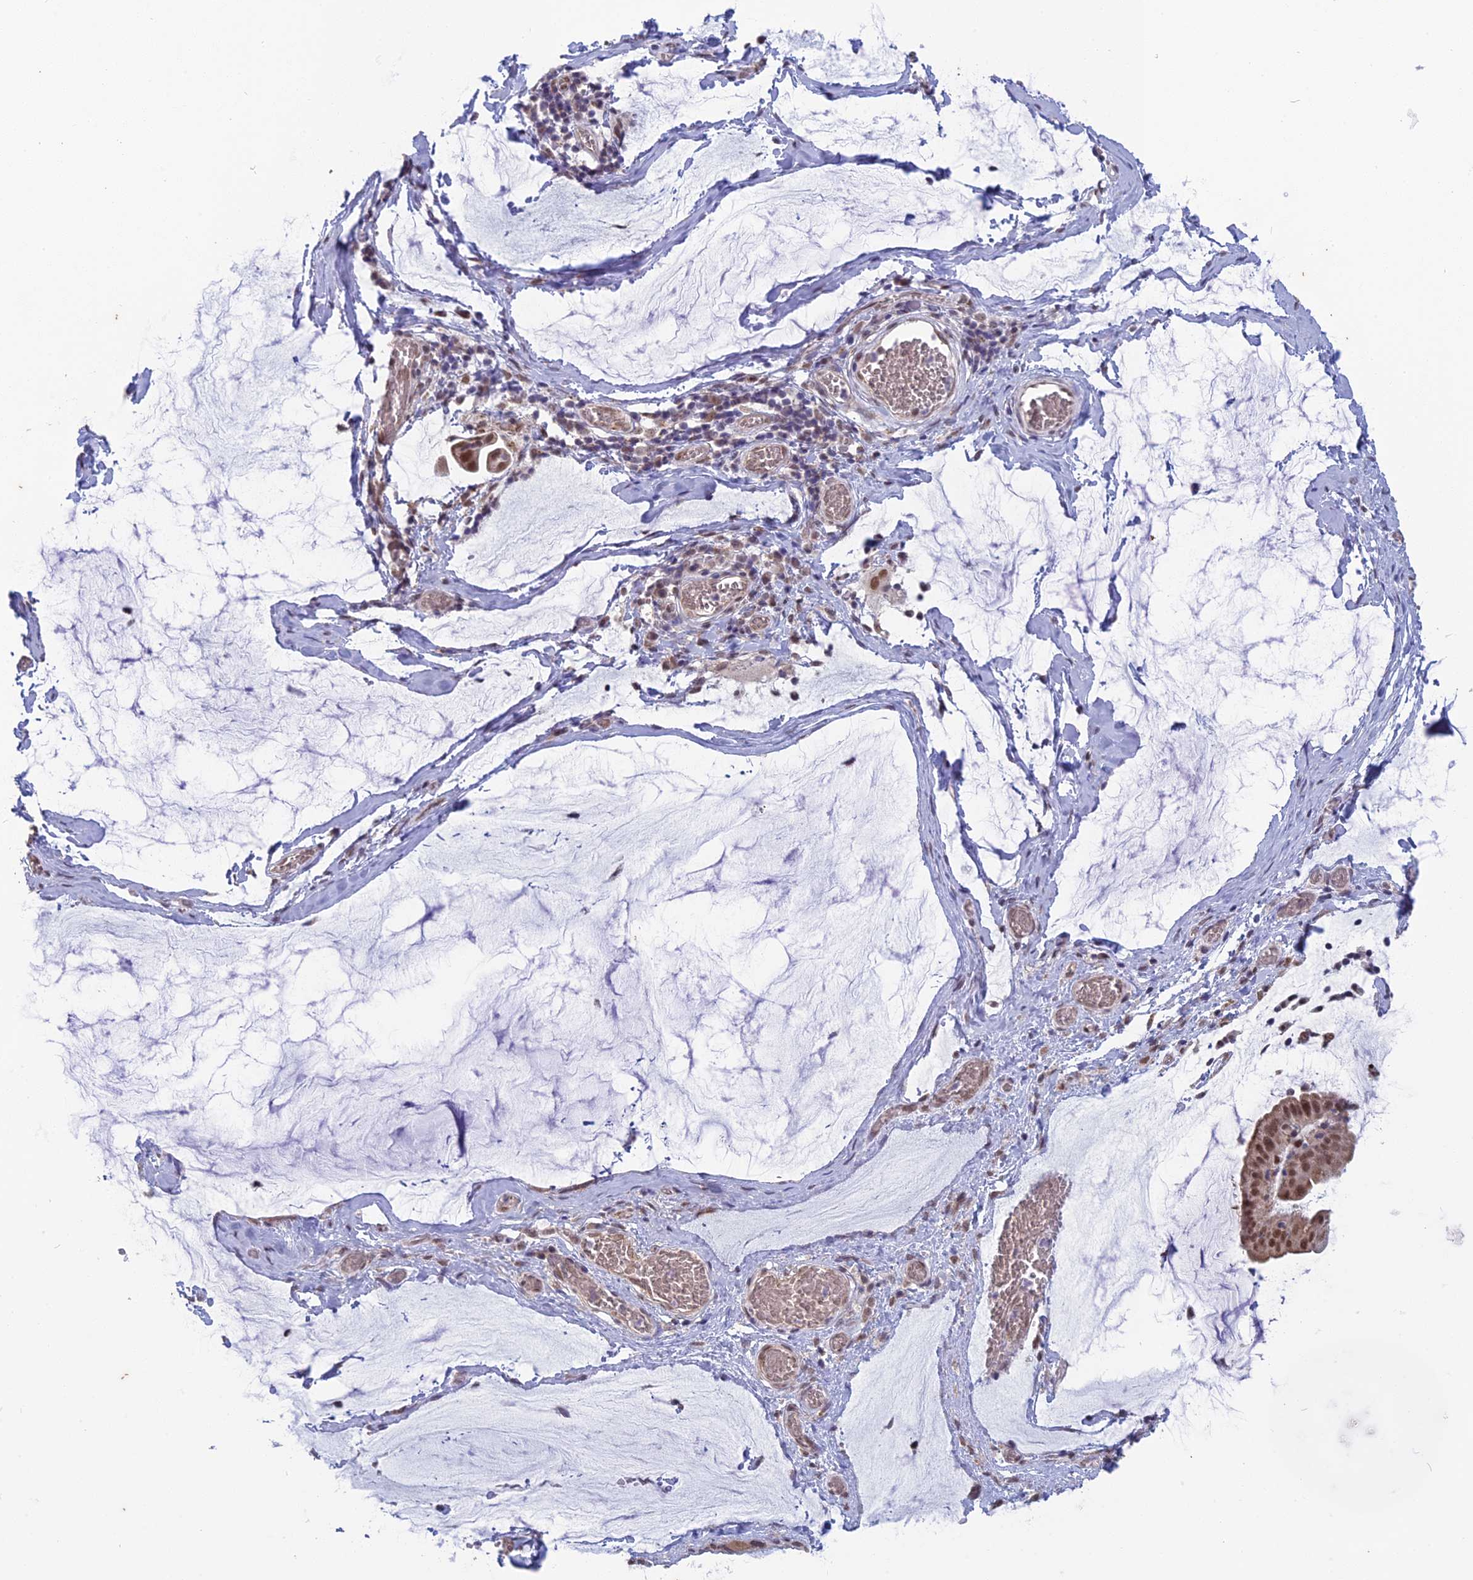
{"staining": {"intensity": "moderate", "quantity": ">75%", "location": "nuclear"}, "tissue": "ovarian cancer", "cell_type": "Tumor cells", "image_type": "cancer", "snomed": [{"axis": "morphology", "description": "Cystadenocarcinoma, mucinous, NOS"}, {"axis": "topography", "description": "Ovary"}], "caption": "Immunohistochemical staining of ovarian mucinous cystadenocarcinoma displays medium levels of moderate nuclear protein expression in approximately >75% of tumor cells. (brown staining indicates protein expression, while blue staining denotes nuclei).", "gene": "ARHGAP40", "patient": {"sex": "female", "age": 73}}